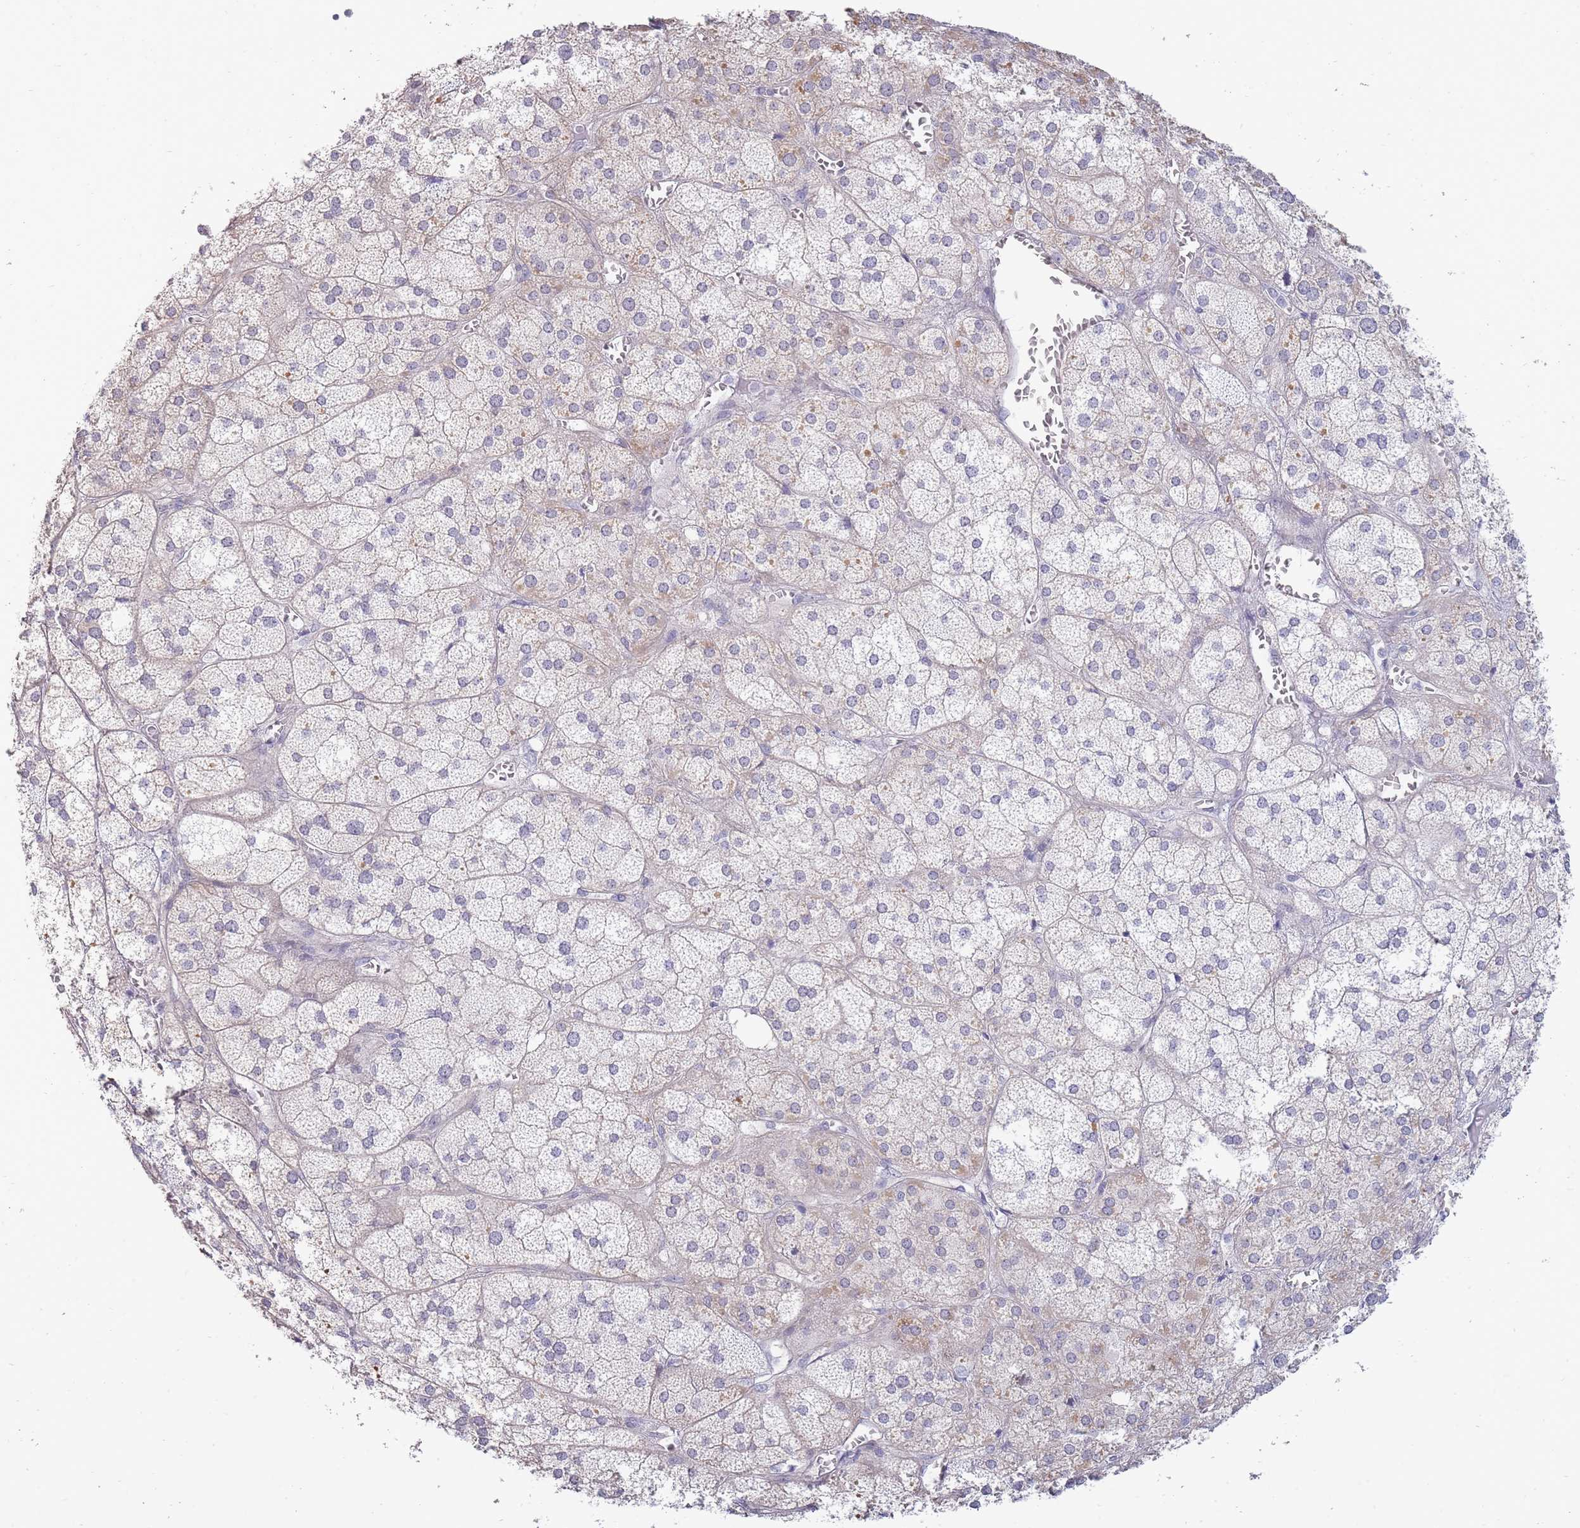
{"staining": {"intensity": "weak", "quantity": "<25%", "location": "cytoplasmic/membranous"}, "tissue": "adrenal gland", "cell_type": "Glandular cells", "image_type": "normal", "snomed": [{"axis": "morphology", "description": "Normal tissue, NOS"}, {"axis": "topography", "description": "Adrenal gland"}], "caption": "IHC photomicrograph of unremarkable adrenal gland: adrenal gland stained with DAB (3,3'-diaminobenzidine) shows no significant protein positivity in glandular cells.", "gene": "C19orf25", "patient": {"sex": "female", "age": 61}}